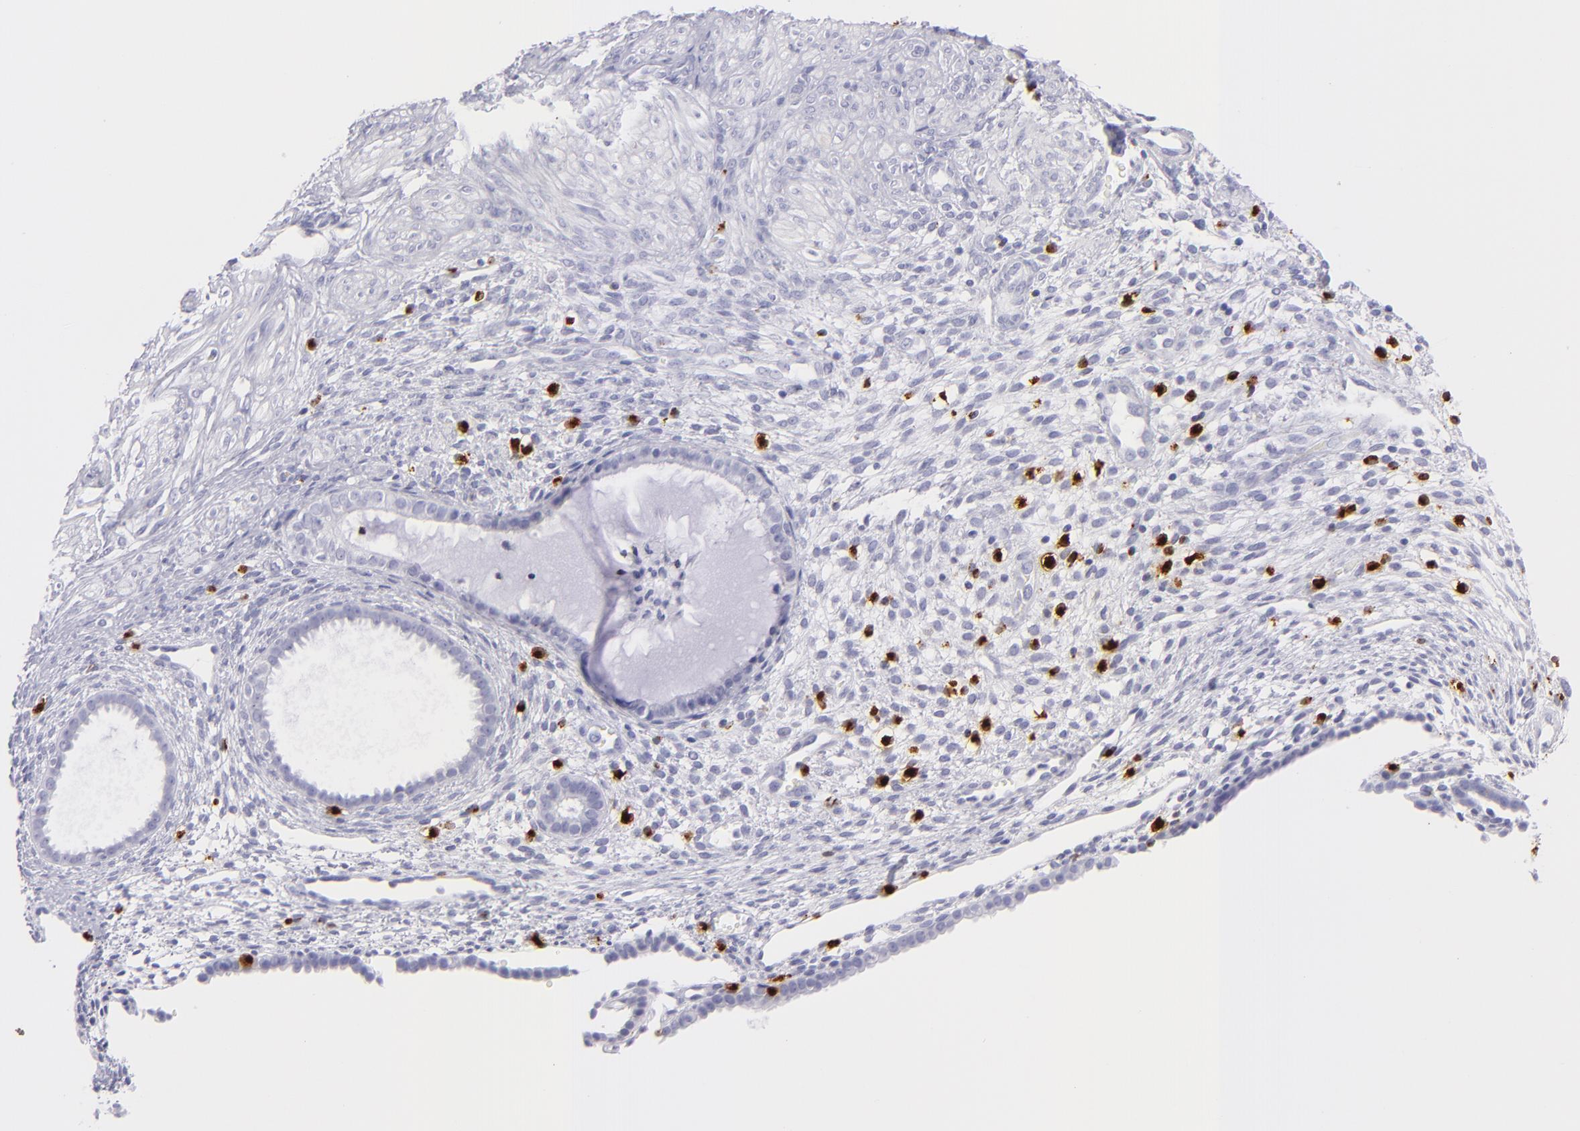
{"staining": {"intensity": "strong", "quantity": "<25%", "location": "cytoplasmic/membranous,nuclear"}, "tissue": "endometrium", "cell_type": "Cells in endometrial stroma", "image_type": "normal", "snomed": [{"axis": "morphology", "description": "Normal tissue, NOS"}, {"axis": "topography", "description": "Endometrium"}], "caption": "A brown stain labels strong cytoplasmic/membranous,nuclear expression of a protein in cells in endometrial stroma of unremarkable endometrium. The staining was performed using DAB (3,3'-diaminobenzidine), with brown indicating positive protein expression. Nuclei are stained blue with hematoxylin.", "gene": "PRF1", "patient": {"sex": "female", "age": 72}}